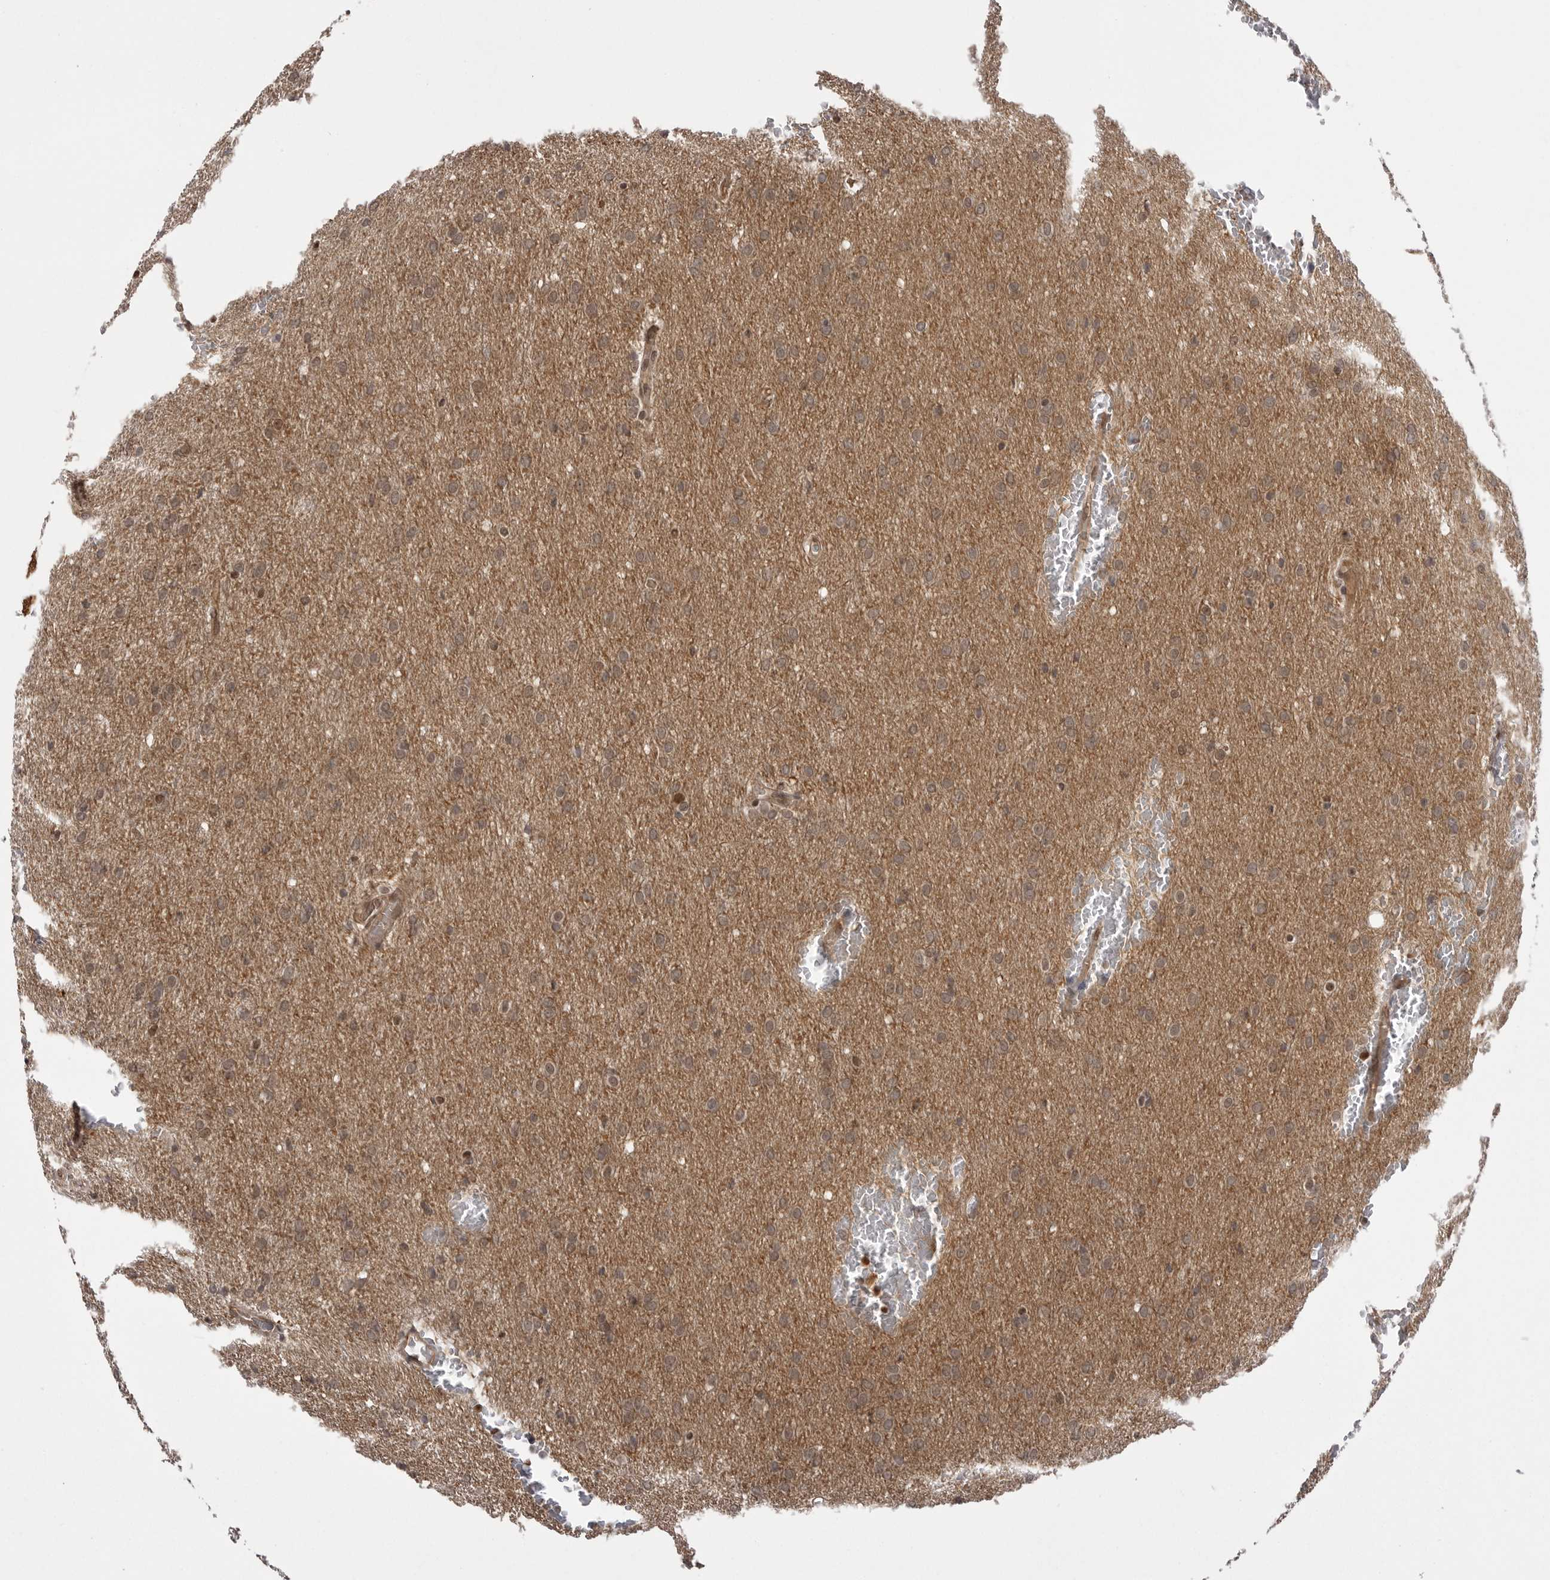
{"staining": {"intensity": "weak", "quantity": "<25%", "location": "nuclear"}, "tissue": "glioma", "cell_type": "Tumor cells", "image_type": "cancer", "snomed": [{"axis": "morphology", "description": "Glioma, malignant, Low grade"}, {"axis": "topography", "description": "Brain"}], "caption": "Tumor cells show no significant protein staining in malignant low-grade glioma. Brightfield microscopy of IHC stained with DAB (brown) and hematoxylin (blue), captured at high magnification.", "gene": "PTK2B", "patient": {"sex": "female", "age": 37}}